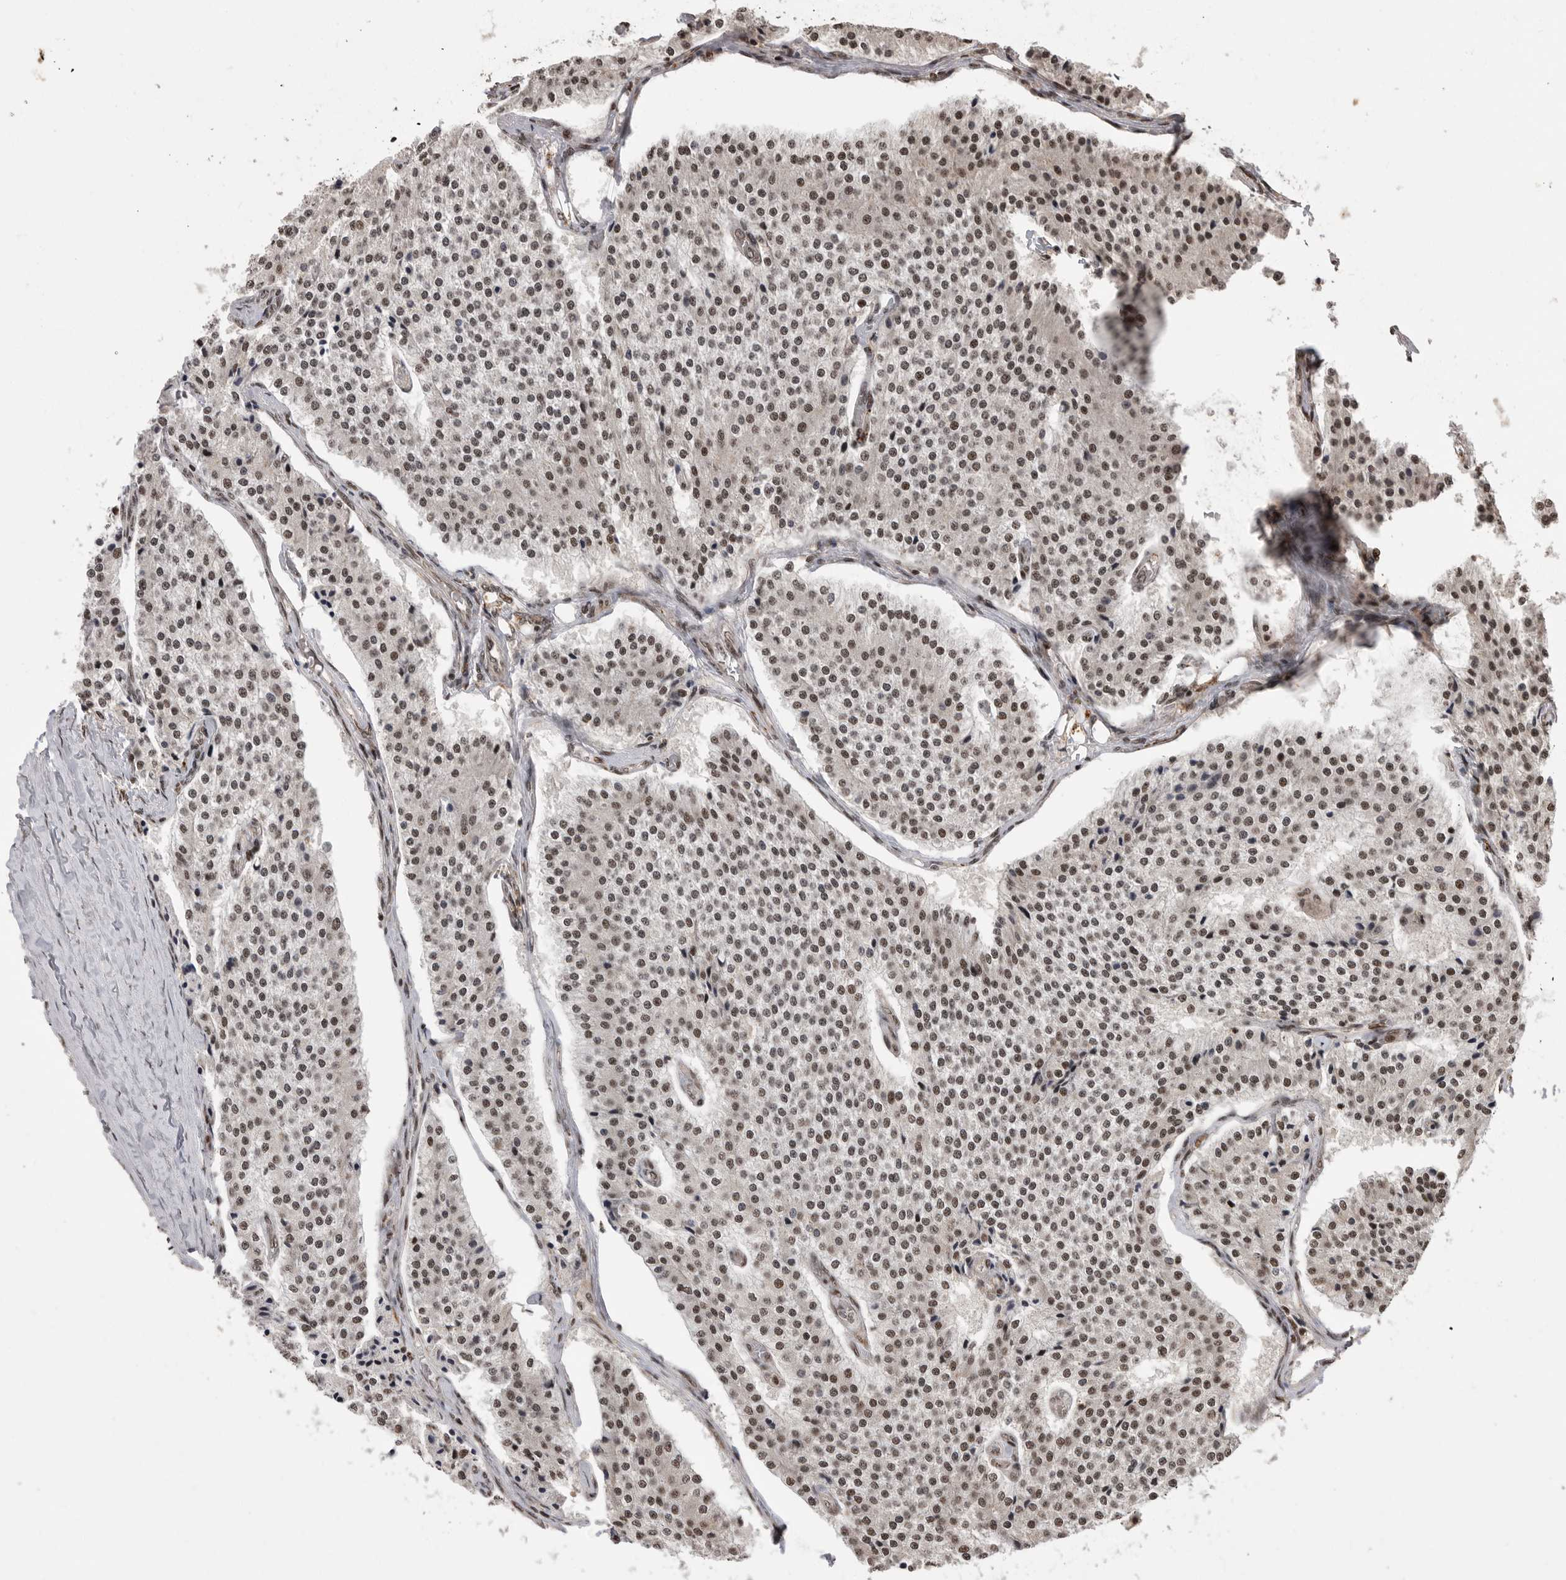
{"staining": {"intensity": "moderate", "quantity": "25%-75%", "location": "nuclear"}, "tissue": "carcinoid", "cell_type": "Tumor cells", "image_type": "cancer", "snomed": [{"axis": "morphology", "description": "Carcinoid, malignant, NOS"}, {"axis": "topography", "description": "Colon"}], "caption": "DAB (3,3'-diaminobenzidine) immunohistochemical staining of malignant carcinoid exhibits moderate nuclear protein expression in about 25%-75% of tumor cells.", "gene": "PPP1R8", "patient": {"sex": "female", "age": 52}}